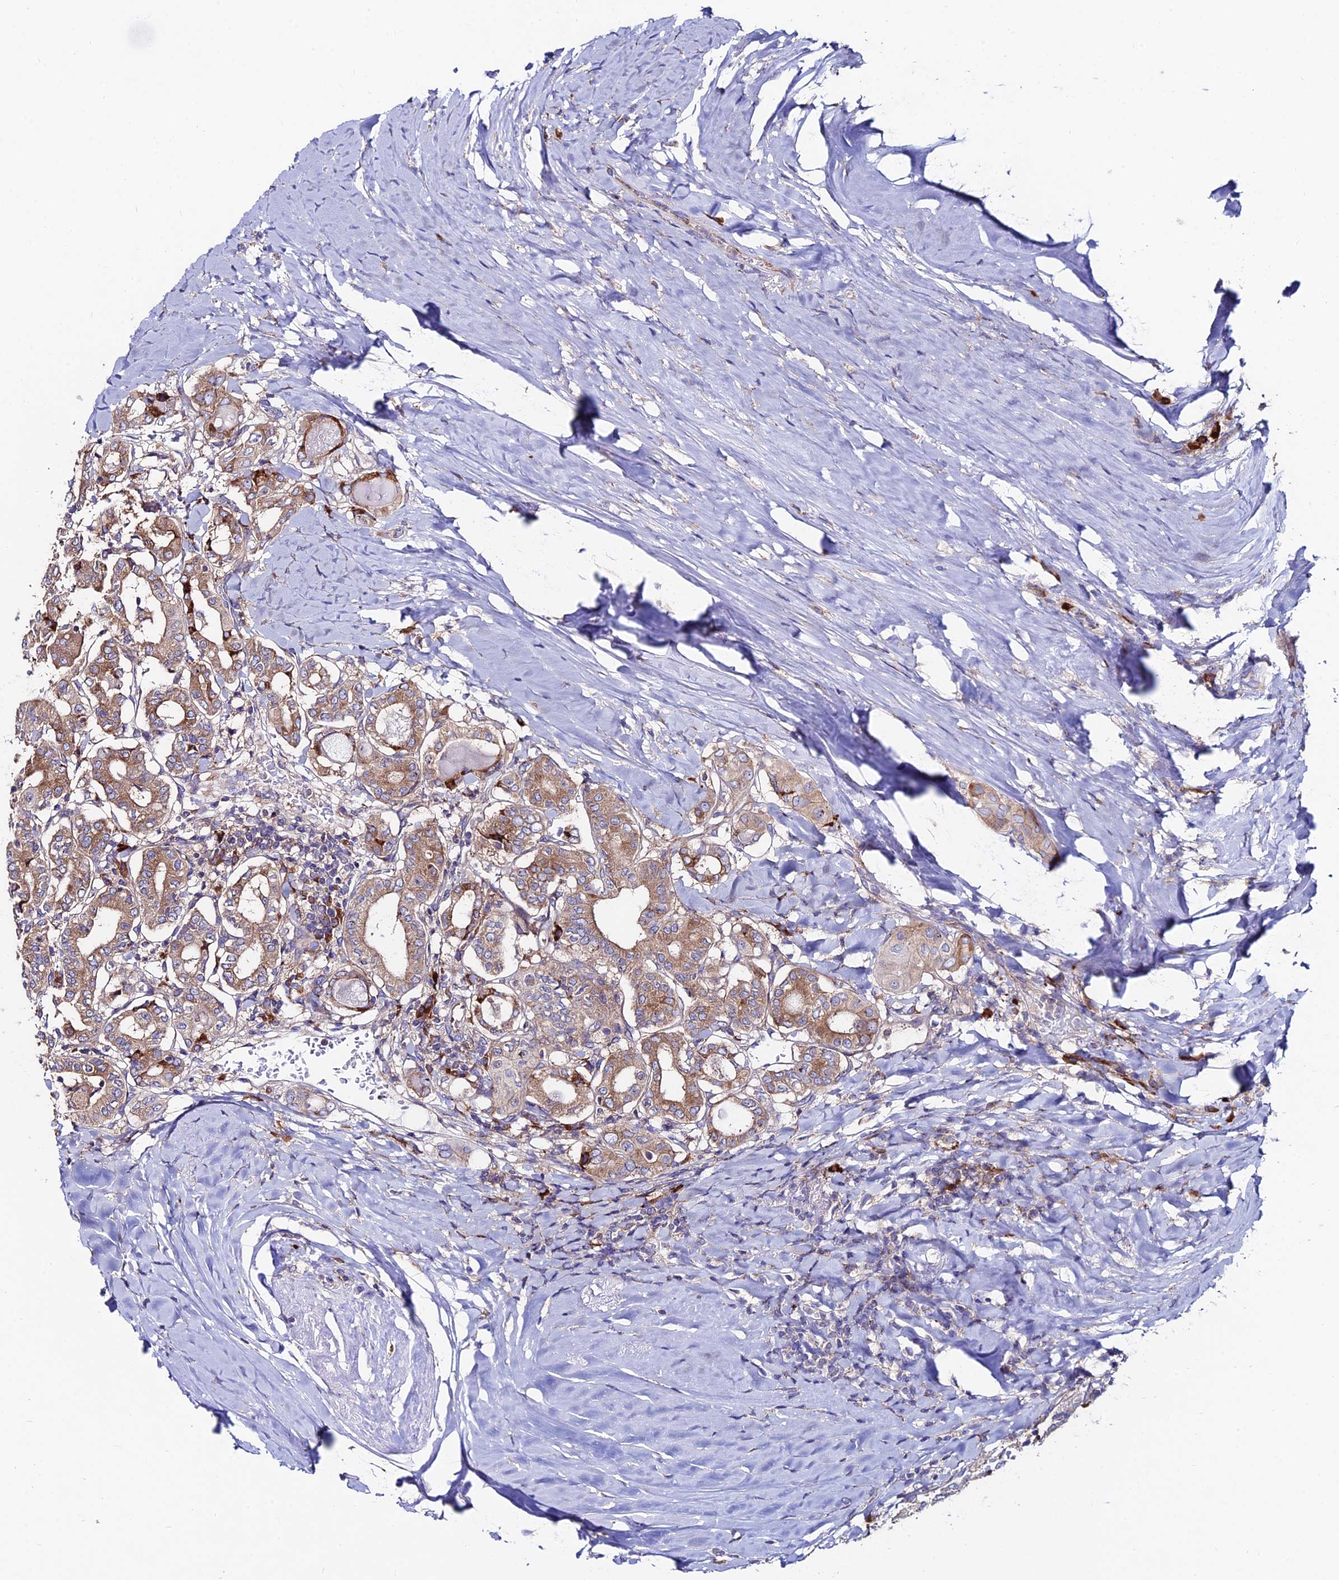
{"staining": {"intensity": "moderate", "quantity": ">75%", "location": "cytoplasmic/membranous"}, "tissue": "thyroid cancer", "cell_type": "Tumor cells", "image_type": "cancer", "snomed": [{"axis": "morphology", "description": "Papillary adenocarcinoma, NOS"}, {"axis": "topography", "description": "Thyroid gland"}], "caption": "DAB immunohistochemical staining of thyroid cancer (papillary adenocarcinoma) demonstrates moderate cytoplasmic/membranous protein positivity in approximately >75% of tumor cells.", "gene": "EIF3K", "patient": {"sex": "female", "age": 72}}